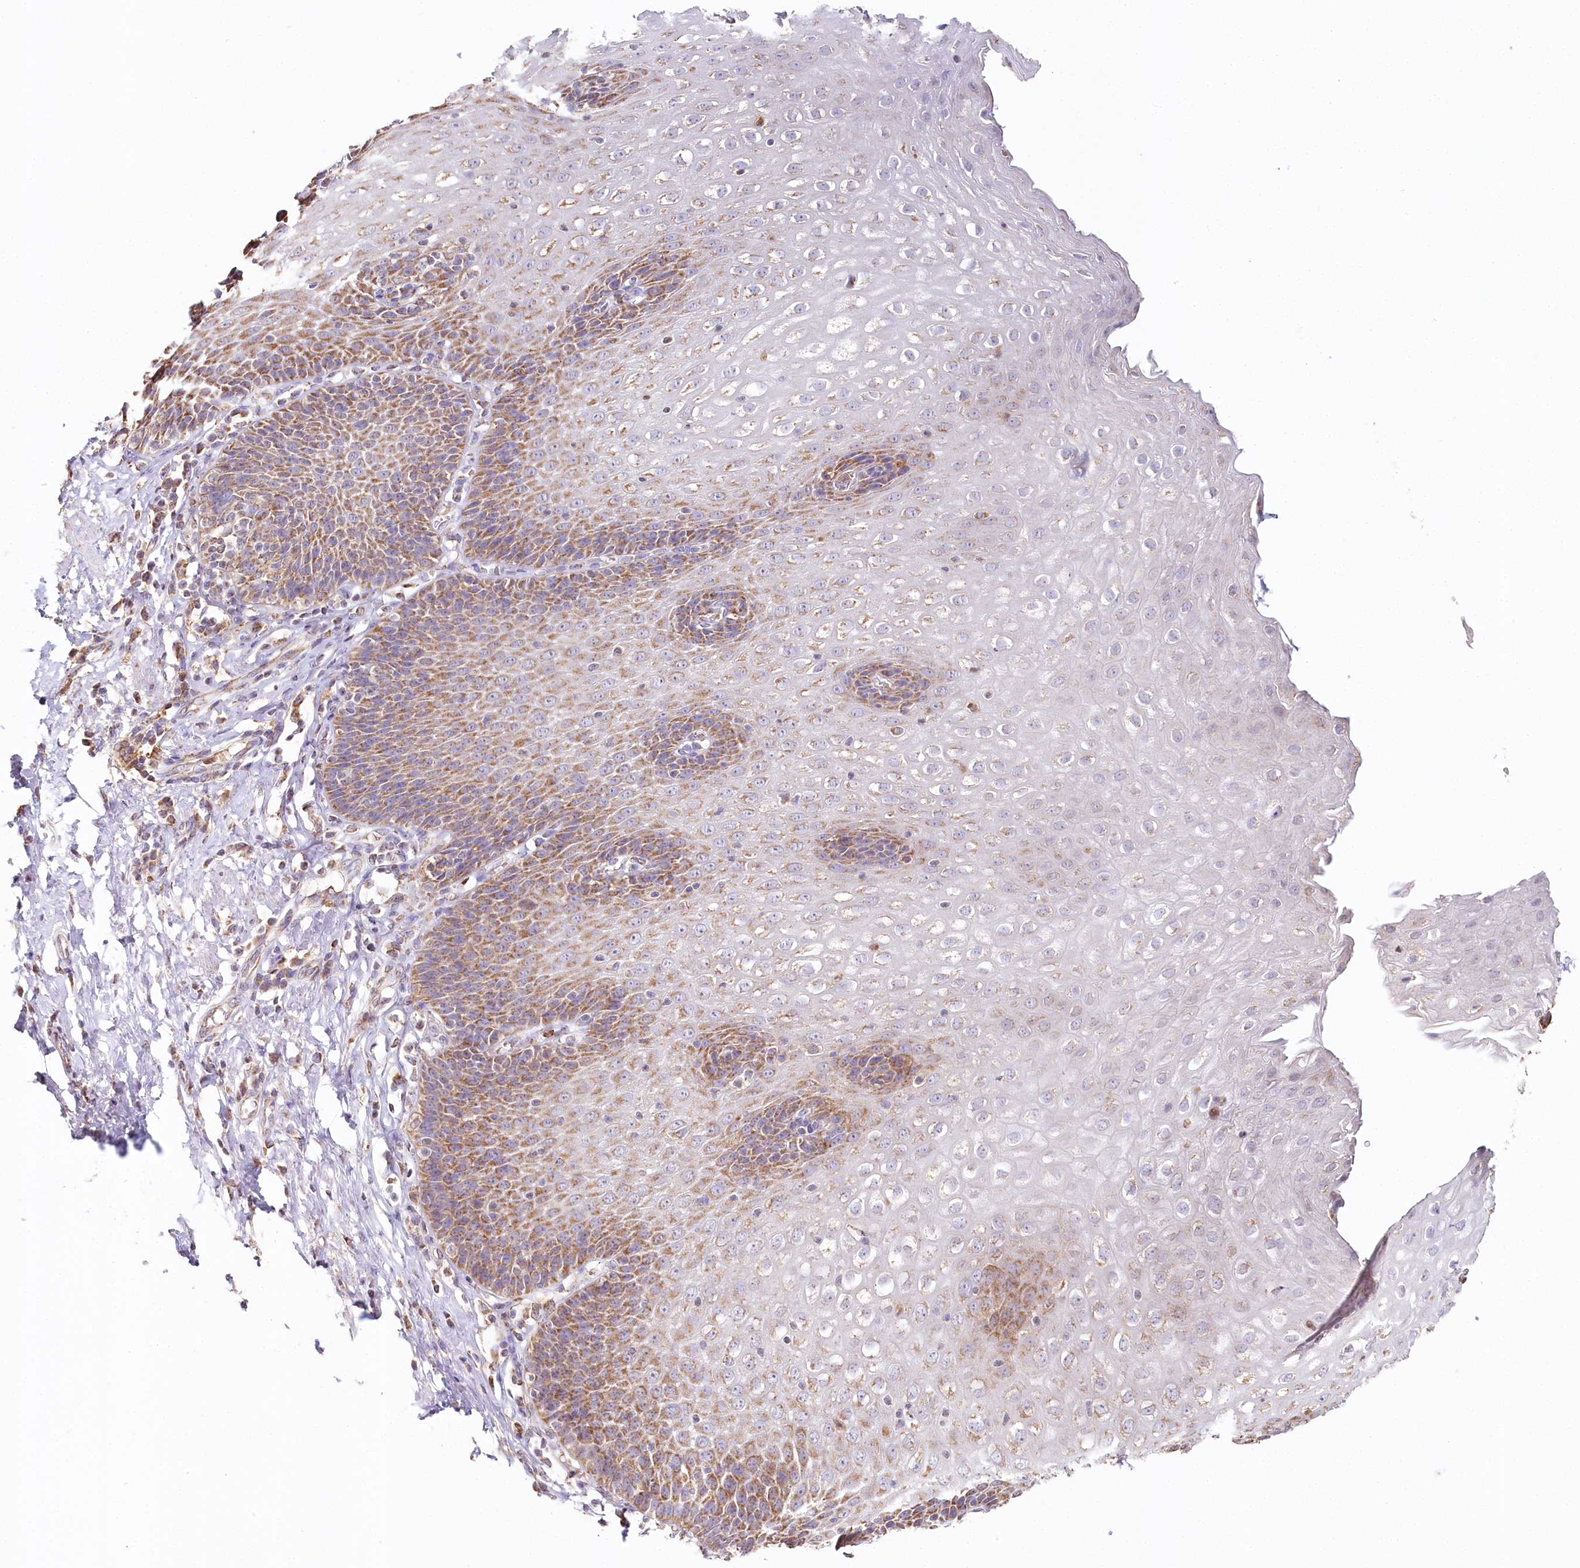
{"staining": {"intensity": "moderate", "quantity": ">75%", "location": "cytoplasmic/membranous"}, "tissue": "esophagus", "cell_type": "Squamous epithelial cells", "image_type": "normal", "snomed": [{"axis": "morphology", "description": "Normal tissue, NOS"}, {"axis": "topography", "description": "Esophagus"}], "caption": "This photomicrograph demonstrates IHC staining of benign esophagus, with medium moderate cytoplasmic/membranous positivity in approximately >75% of squamous epithelial cells.", "gene": "MMP25", "patient": {"sex": "female", "age": 61}}